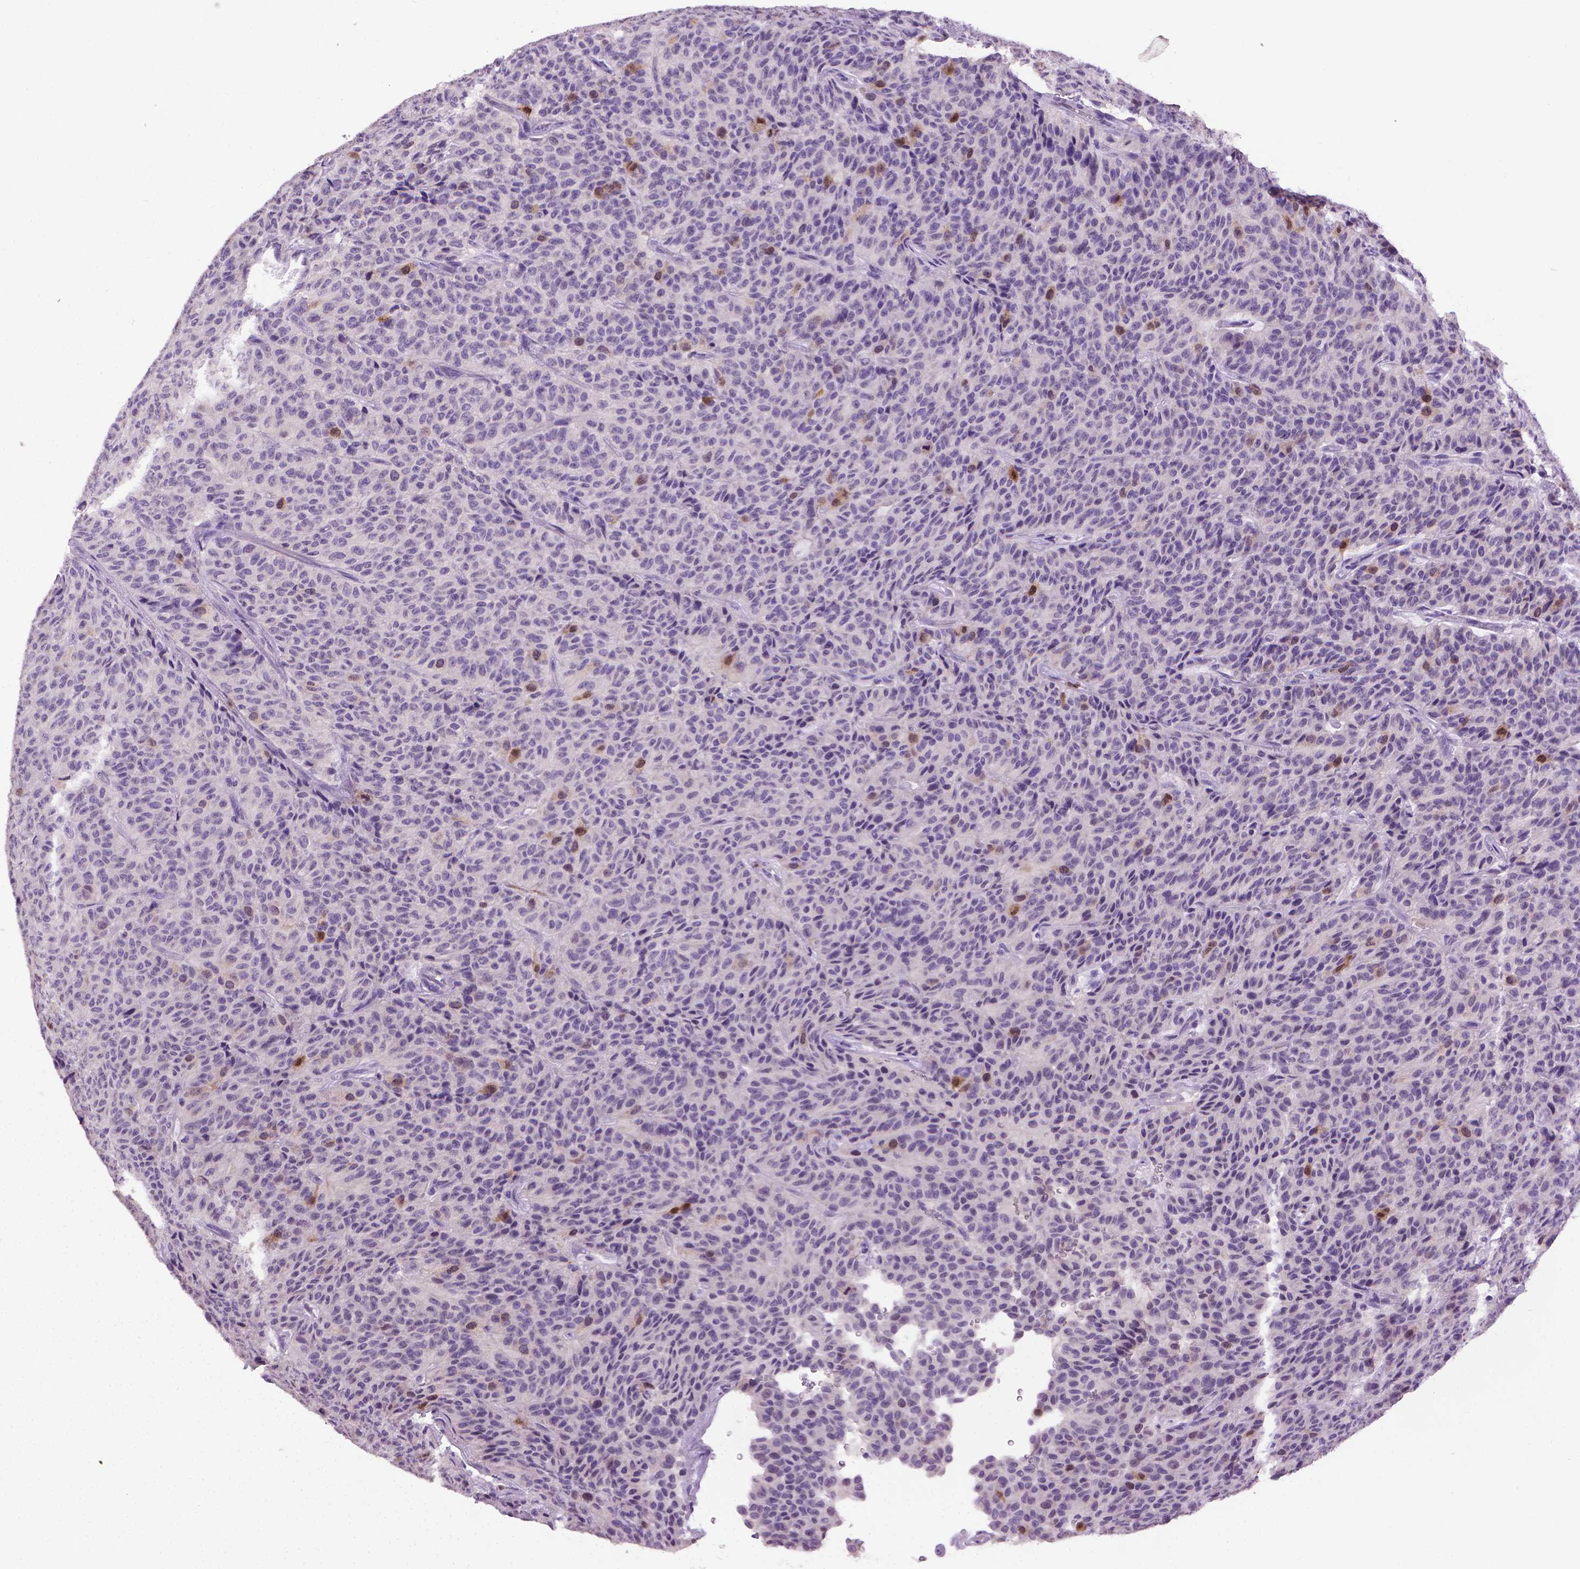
{"staining": {"intensity": "negative", "quantity": "none", "location": "none"}, "tissue": "carcinoid", "cell_type": "Tumor cells", "image_type": "cancer", "snomed": [{"axis": "morphology", "description": "Carcinoid, malignant, NOS"}, {"axis": "topography", "description": "Lung"}], "caption": "High power microscopy histopathology image of an IHC histopathology image of carcinoid (malignant), revealing no significant staining in tumor cells.", "gene": "CDKN2D", "patient": {"sex": "male", "age": 71}}